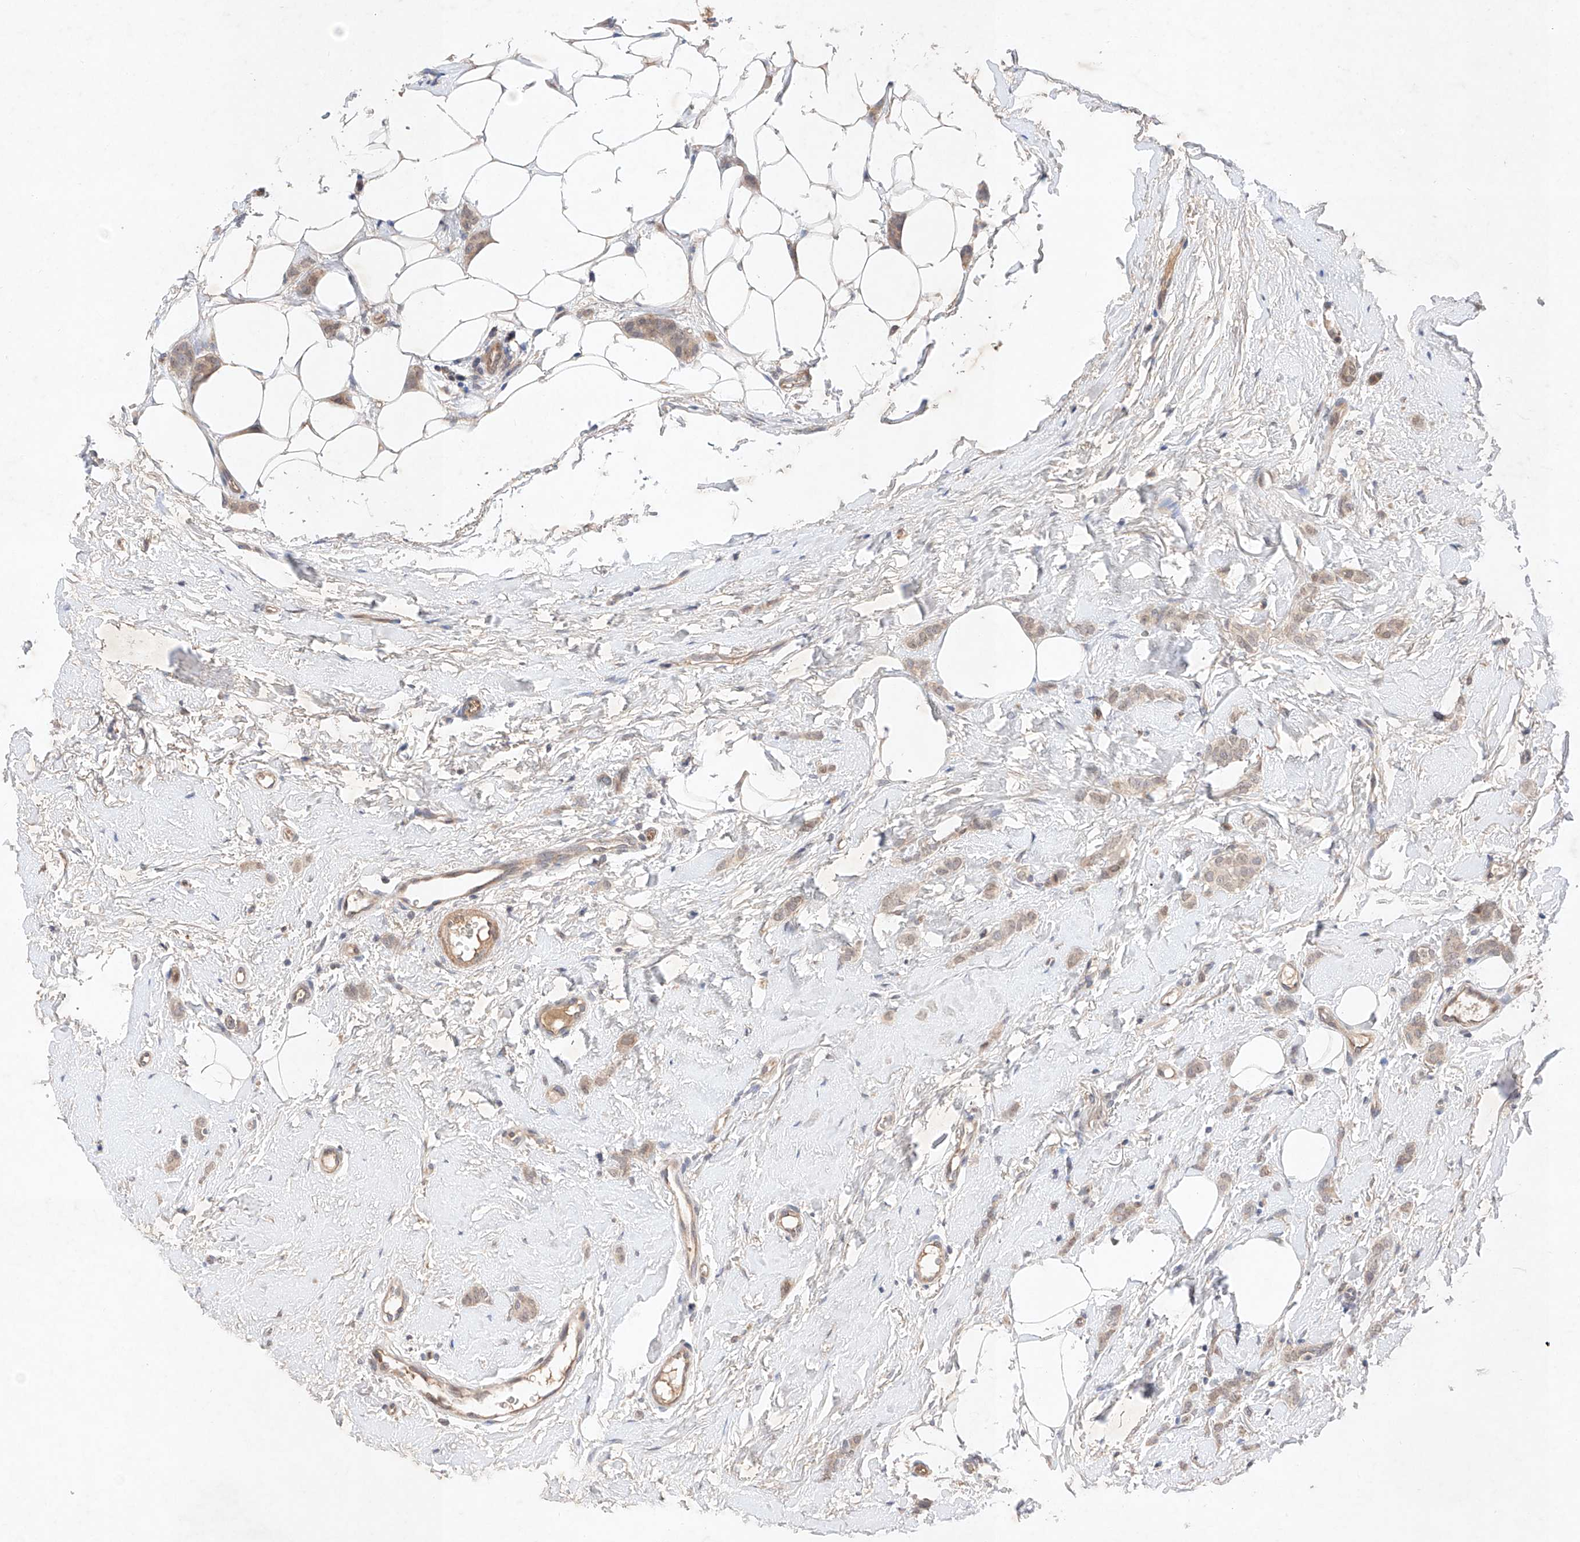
{"staining": {"intensity": "weak", "quantity": "25%-75%", "location": "cytoplasmic/membranous"}, "tissue": "breast cancer", "cell_type": "Tumor cells", "image_type": "cancer", "snomed": [{"axis": "morphology", "description": "Lobular carcinoma"}, {"axis": "topography", "description": "Skin"}, {"axis": "topography", "description": "Breast"}], "caption": "Breast cancer was stained to show a protein in brown. There is low levels of weak cytoplasmic/membranous expression in approximately 25%-75% of tumor cells.", "gene": "ZNF124", "patient": {"sex": "female", "age": 46}}